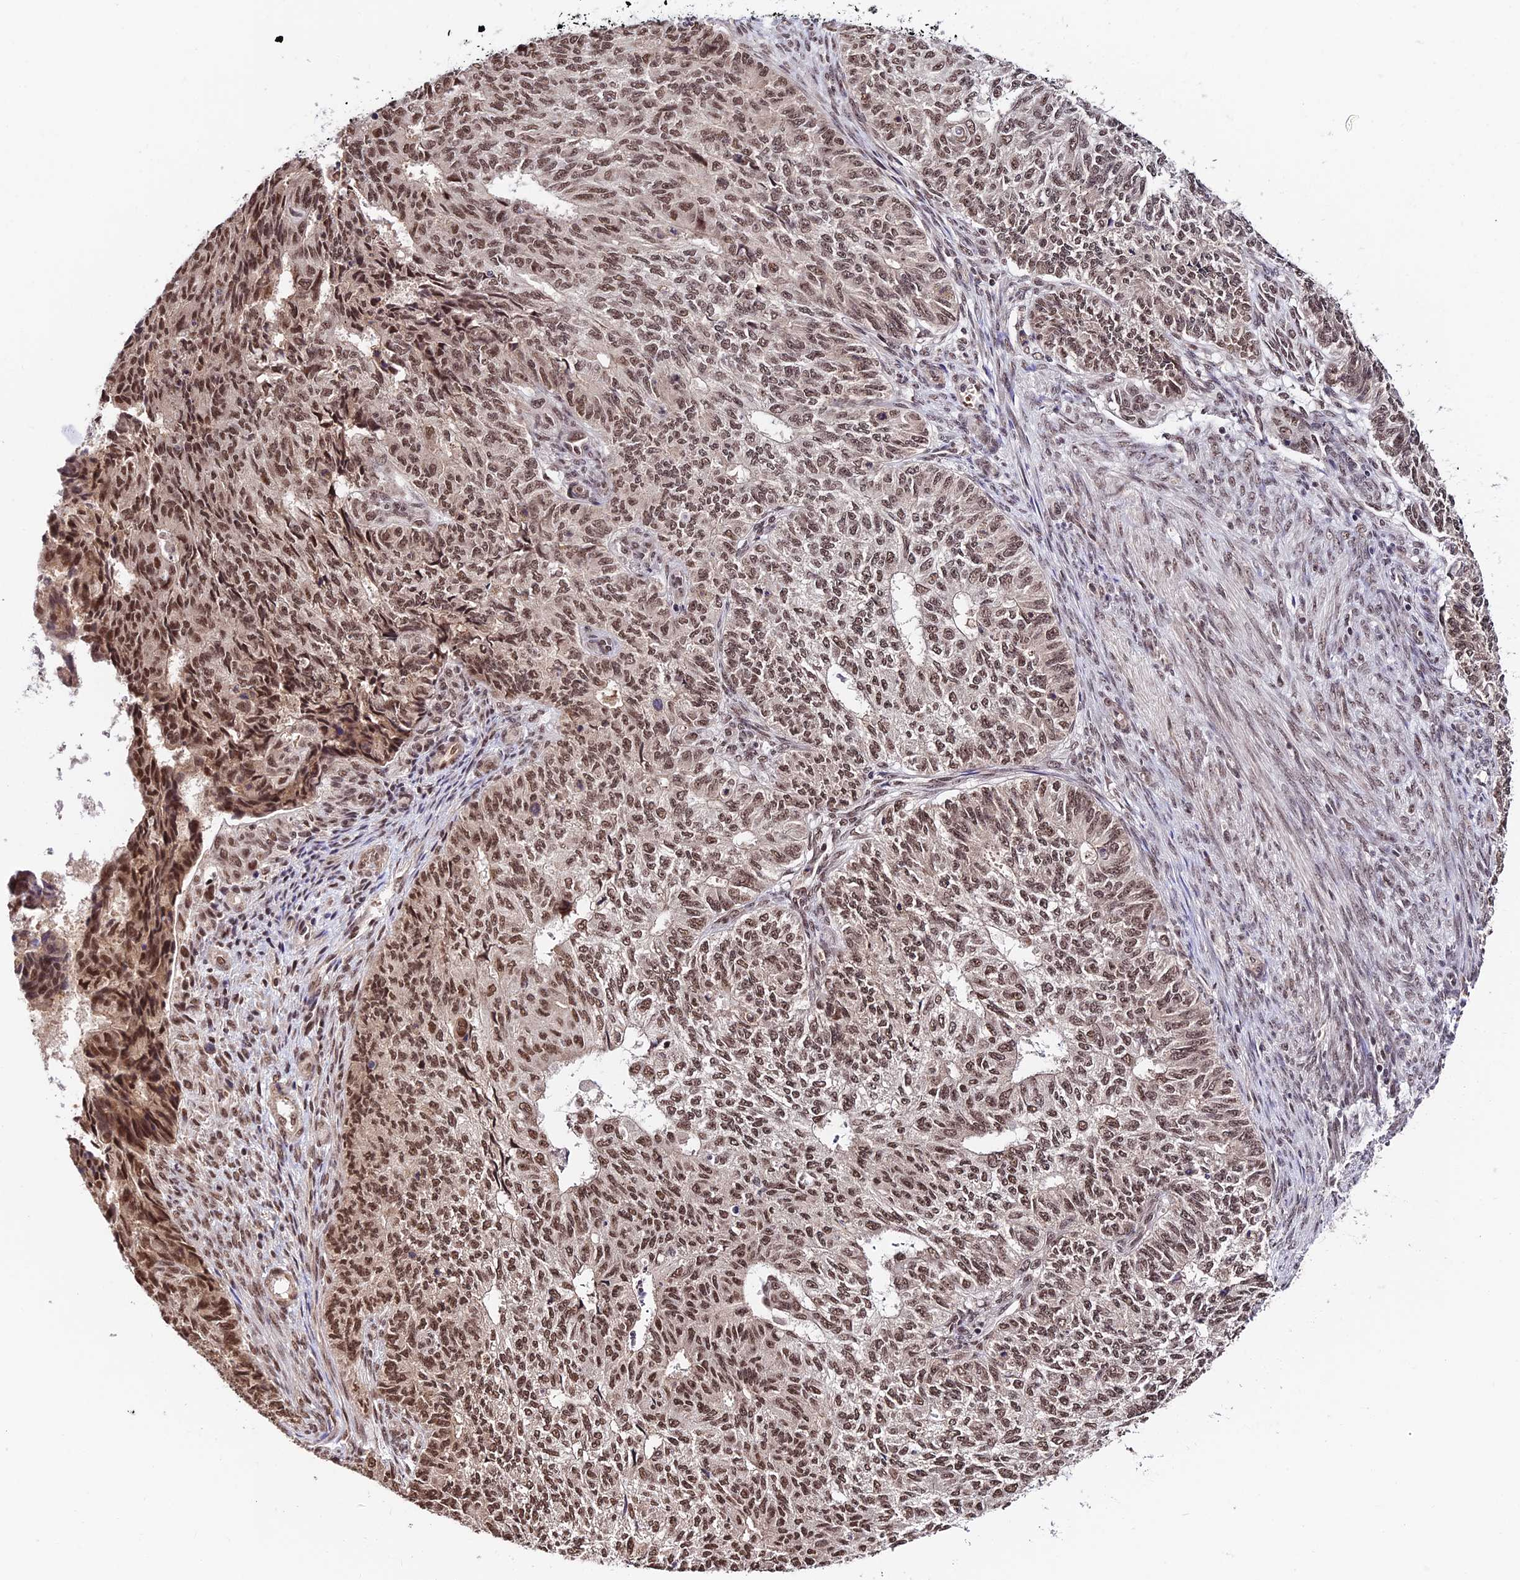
{"staining": {"intensity": "strong", "quantity": ">75%", "location": "nuclear"}, "tissue": "endometrial cancer", "cell_type": "Tumor cells", "image_type": "cancer", "snomed": [{"axis": "morphology", "description": "Adenocarcinoma, NOS"}, {"axis": "topography", "description": "Endometrium"}], "caption": "Protein analysis of endometrial cancer tissue displays strong nuclear positivity in about >75% of tumor cells.", "gene": "RBM42", "patient": {"sex": "female", "age": 32}}